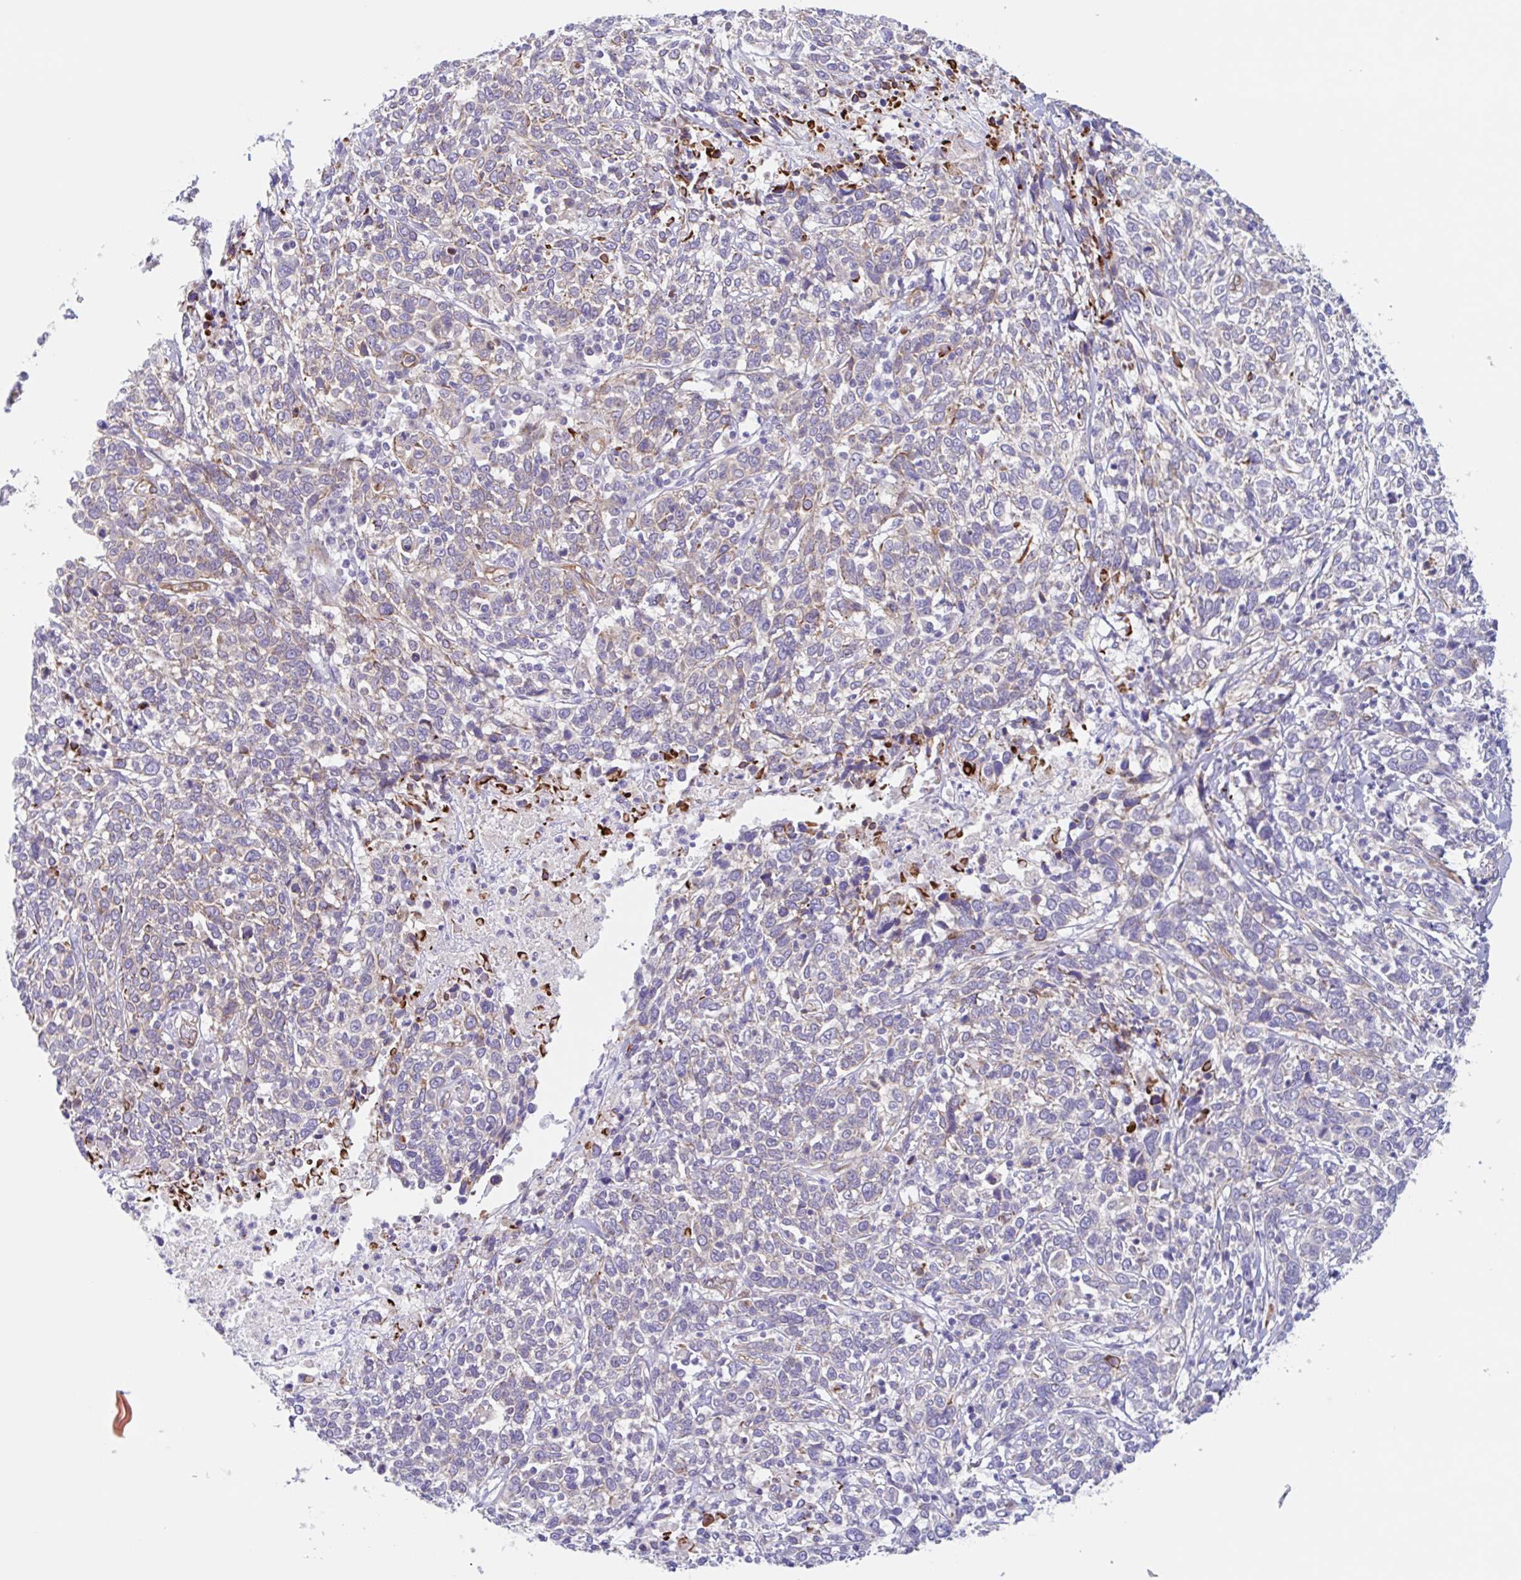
{"staining": {"intensity": "weak", "quantity": "<25%", "location": "cytoplasmic/membranous"}, "tissue": "cervical cancer", "cell_type": "Tumor cells", "image_type": "cancer", "snomed": [{"axis": "morphology", "description": "Squamous cell carcinoma, NOS"}, {"axis": "topography", "description": "Cervix"}], "caption": "The IHC photomicrograph has no significant positivity in tumor cells of cervical cancer (squamous cell carcinoma) tissue. (DAB (3,3'-diaminobenzidine) IHC, high magnification).", "gene": "EHD4", "patient": {"sex": "female", "age": 46}}